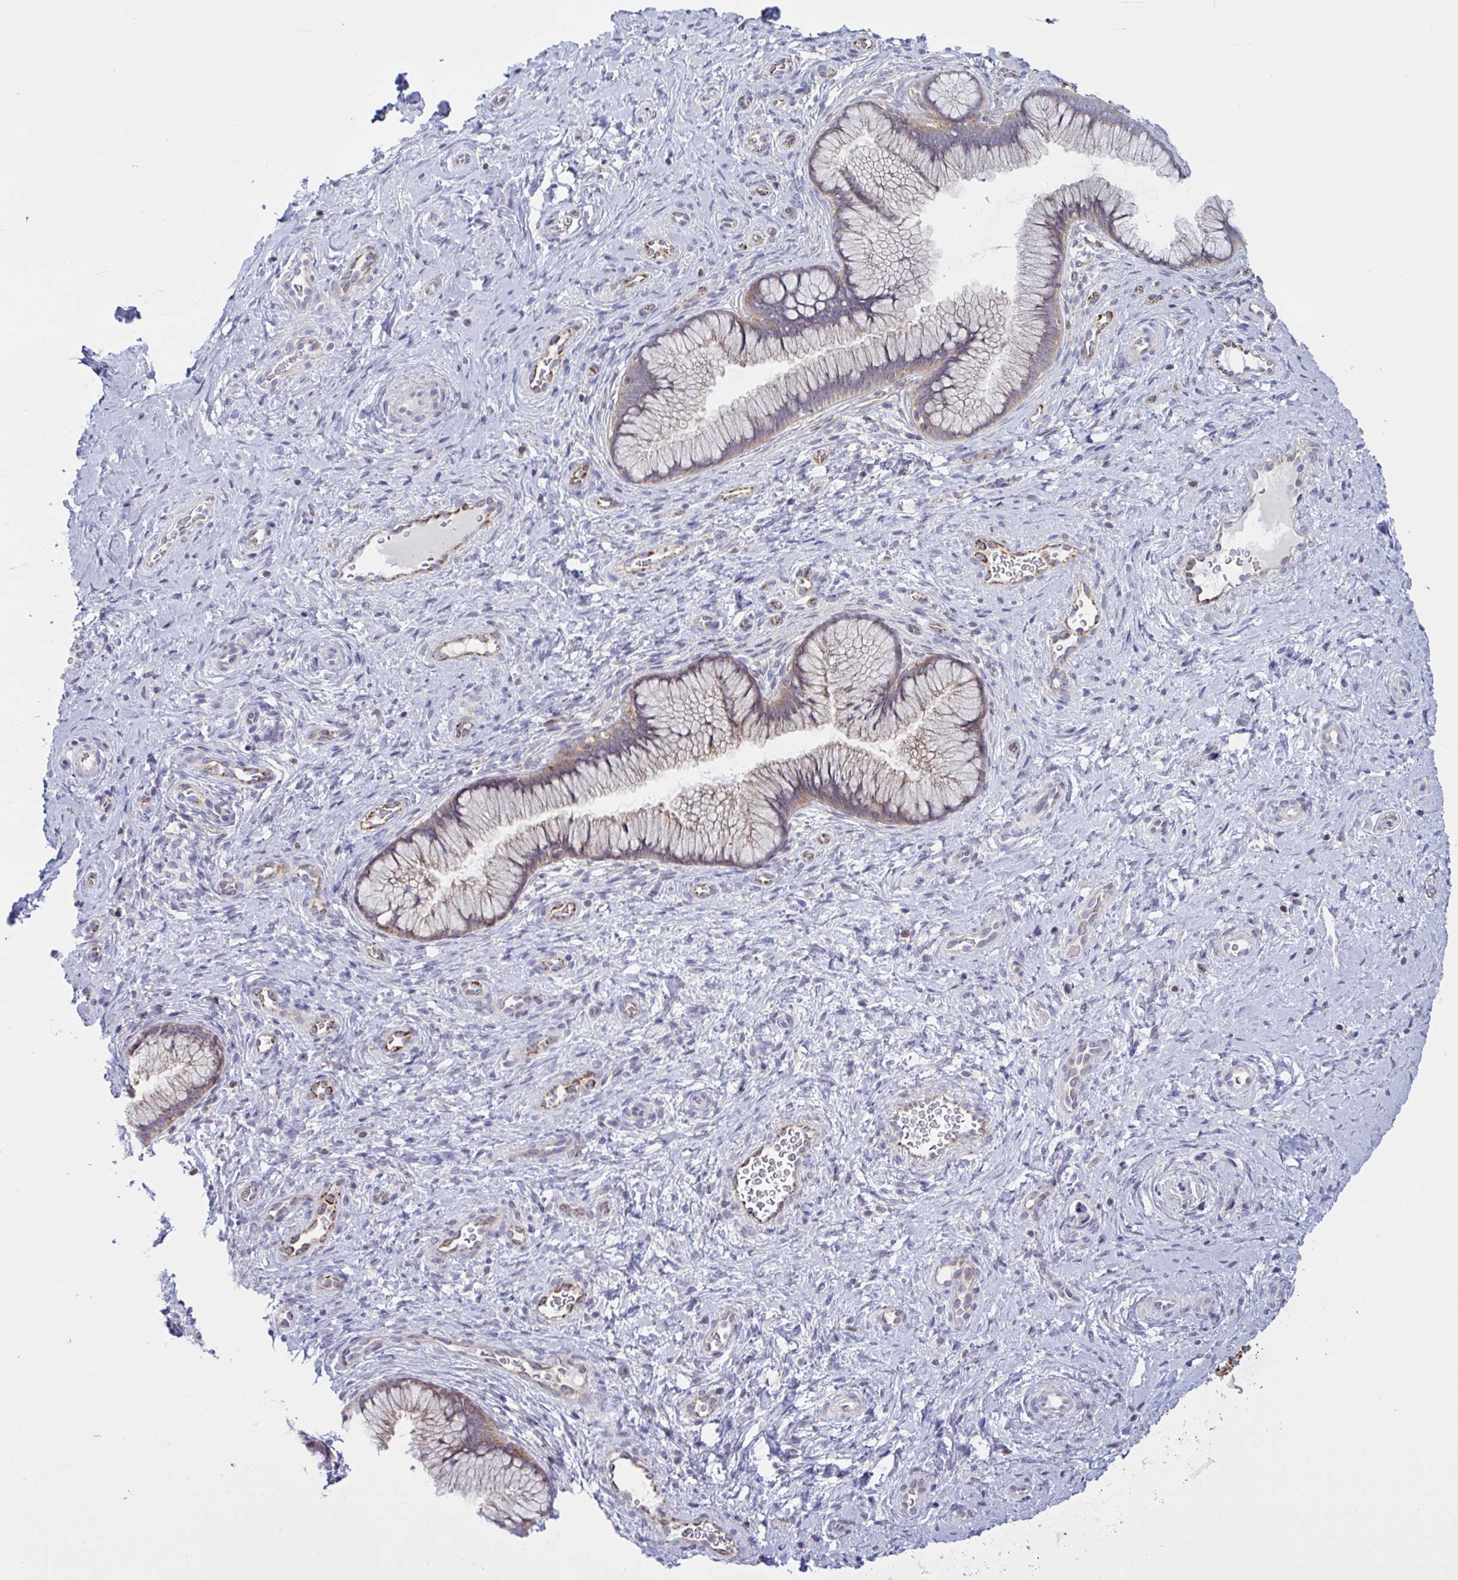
{"staining": {"intensity": "weak", "quantity": "<25%", "location": "cytoplasmic/membranous"}, "tissue": "cervix", "cell_type": "Glandular cells", "image_type": "normal", "snomed": [{"axis": "morphology", "description": "Normal tissue, NOS"}, {"axis": "topography", "description": "Cervix"}], "caption": "Cervix stained for a protein using IHC reveals no staining glandular cells.", "gene": "TANK", "patient": {"sex": "female", "age": 34}}